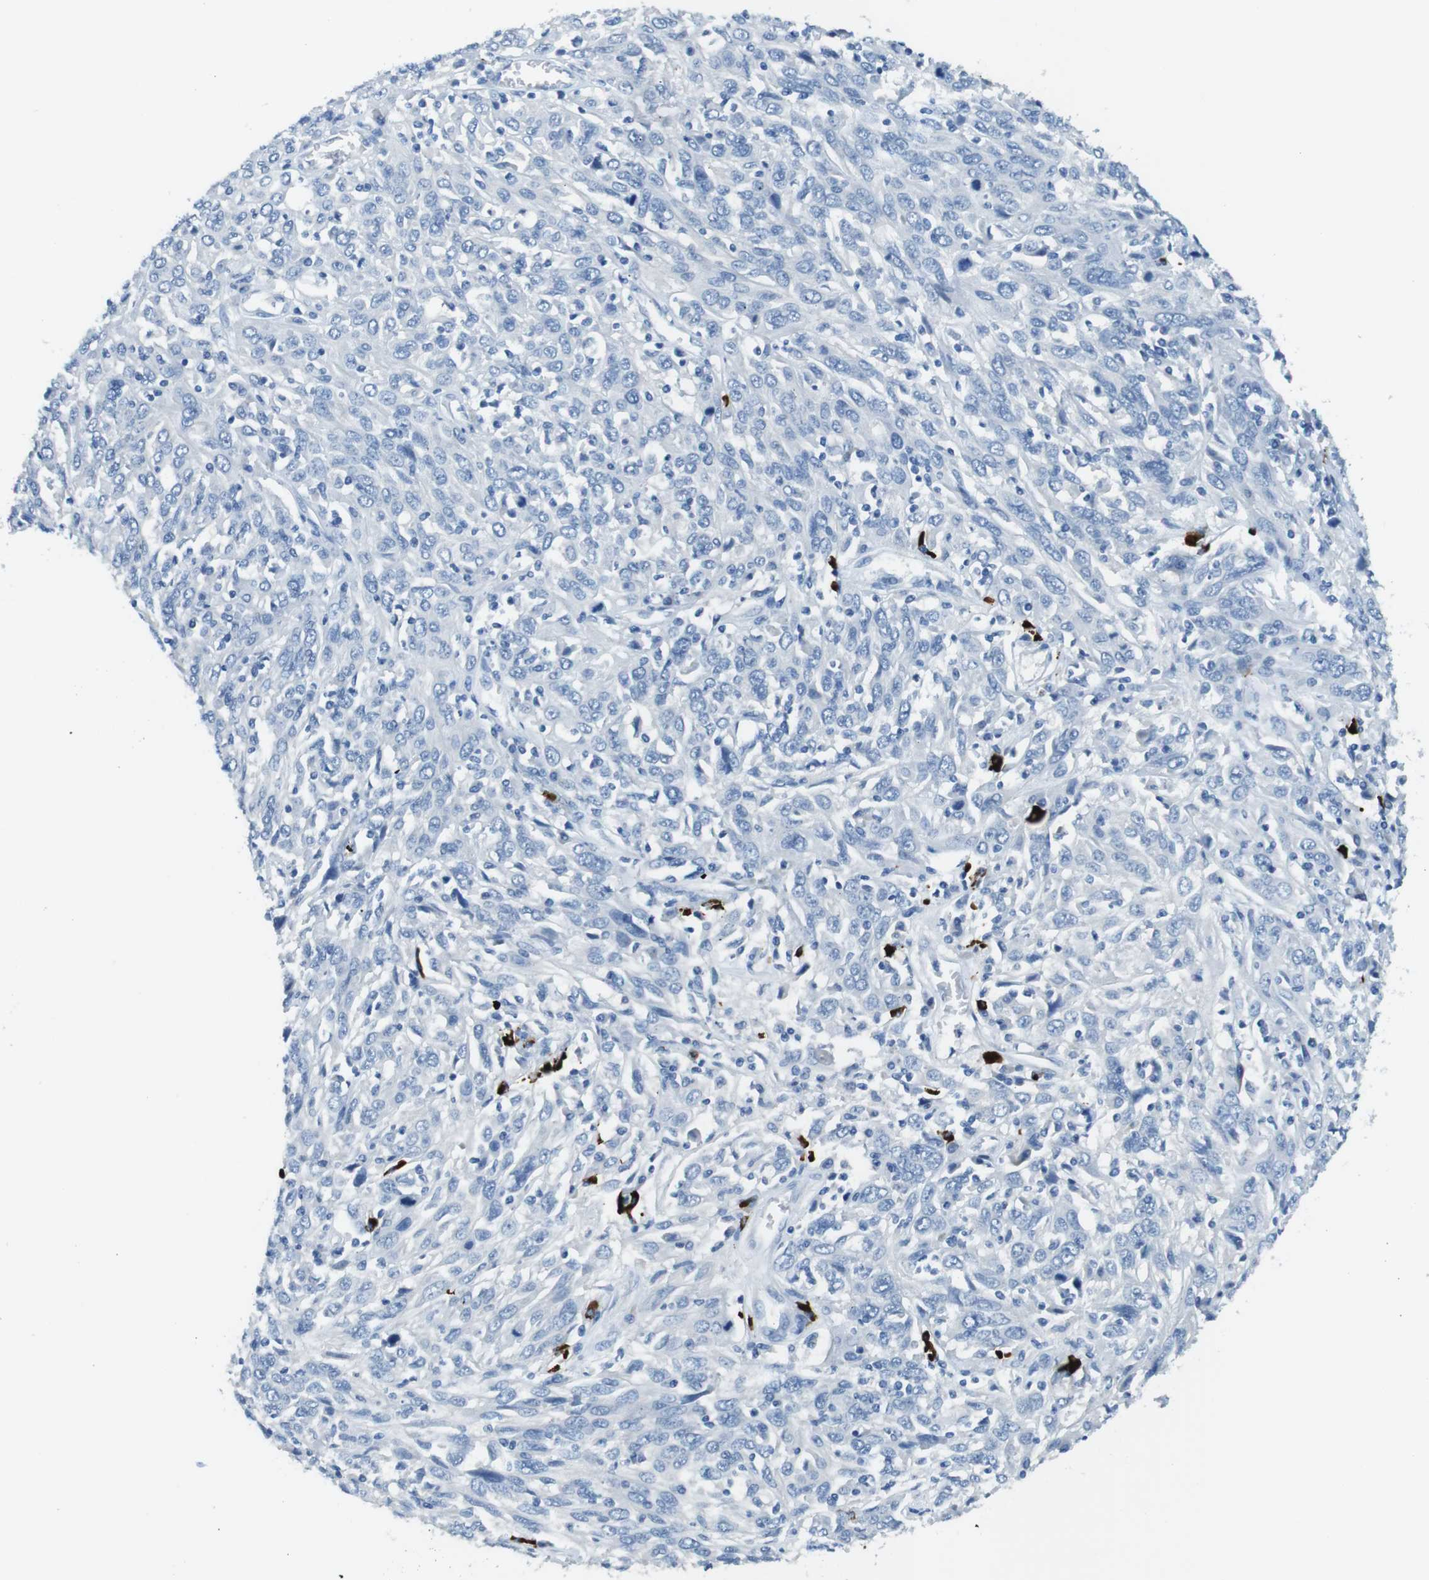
{"staining": {"intensity": "negative", "quantity": "none", "location": "none"}, "tissue": "cervical cancer", "cell_type": "Tumor cells", "image_type": "cancer", "snomed": [{"axis": "morphology", "description": "Squamous cell carcinoma, NOS"}, {"axis": "topography", "description": "Cervix"}], "caption": "The histopathology image demonstrates no staining of tumor cells in cervical squamous cell carcinoma. The staining was performed using DAB (3,3'-diaminobenzidine) to visualize the protein expression in brown, while the nuclei were stained in blue with hematoxylin (Magnification: 20x).", "gene": "SLC35A3", "patient": {"sex": "female", "age": 46}}